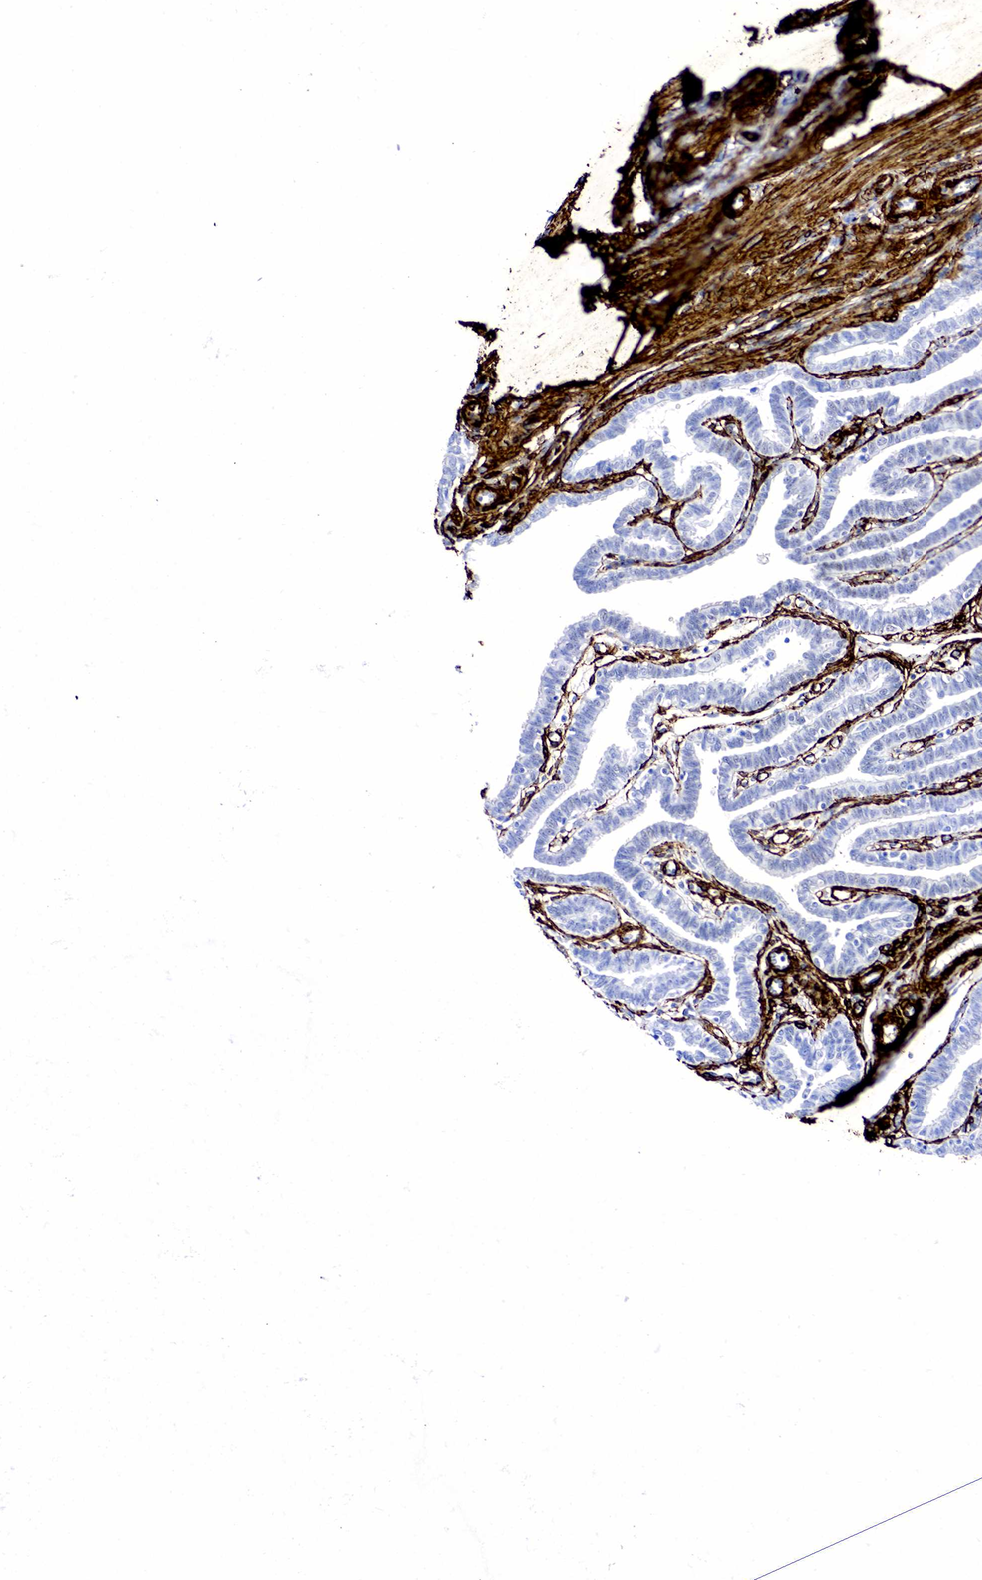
{"staining": {"intensity": "negative", "quantity": "none", "location": "none"}, "tissue": "fallopian tube", "cell_type": "Glandular cells", "image_type": "normal", "snomed": [{"axis": "morphology", "description": "Normal tissue, NOS"}, {"axis": "topography", "description": "Fallopian tube"}], "caption": "Image shows no significant protein staining in glandular cells of benign fallopian tube.", "gene": "ACTA2", "patient": {"sex": "female", "age": 41}}